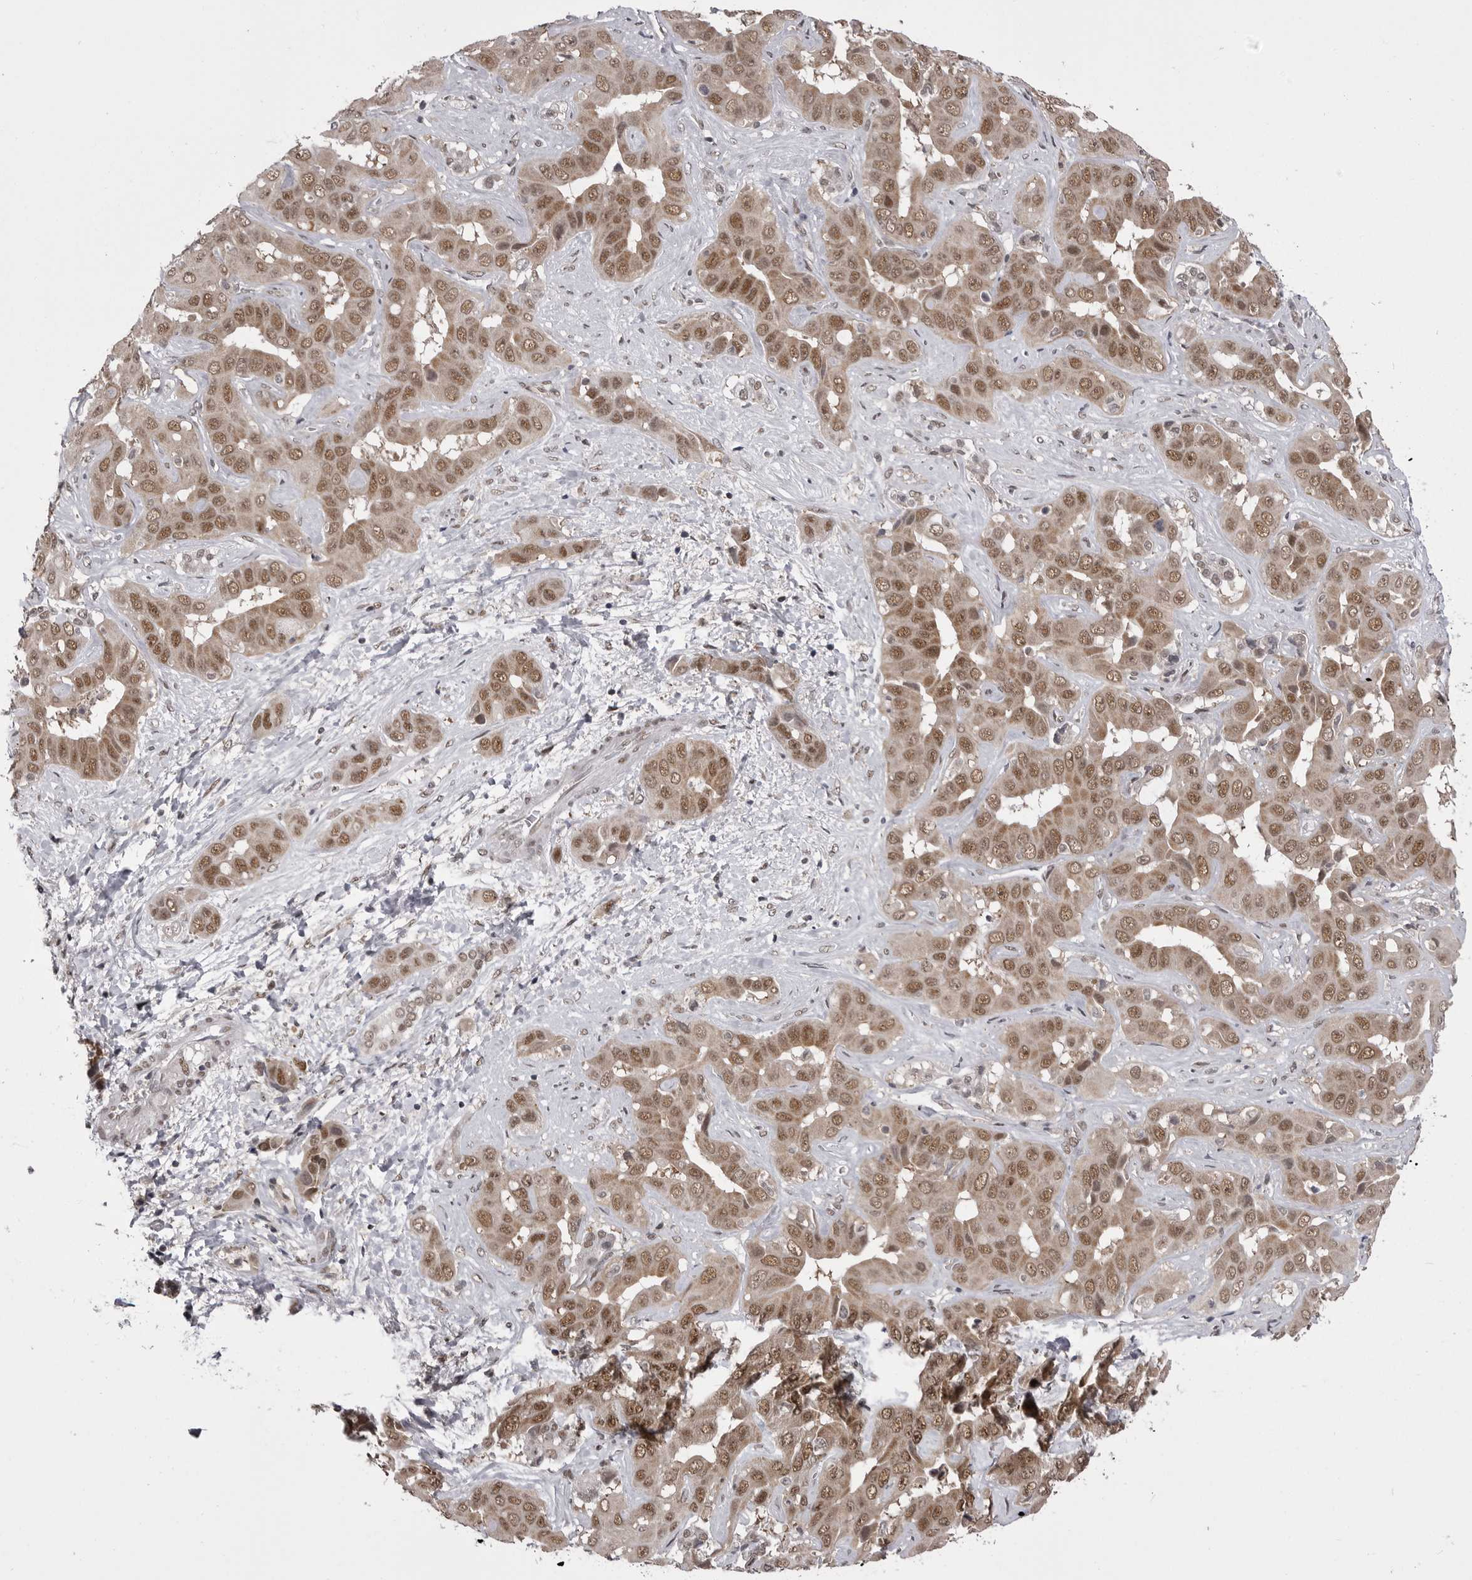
{"staining": {"intensity": "moderate", "quantity": ">75%", "location": "nuclear"}, "tissue": "liver cancer", "cell_type": "Tumor cells", "image_type": "cancer", "snomed": [{"axis": "morphology", "description": "Cholangiocarcinoma"}, {"axis": "topography", "description": "Liver"}], "caption": "The micrograph displays staining of liver cancer (cholangiocarcinoma), revealing moderate nuclear protein expression (brown color) within tumor cells.", "gene": "MEPCE", "patient": {"sex": "female", "age": 52}}